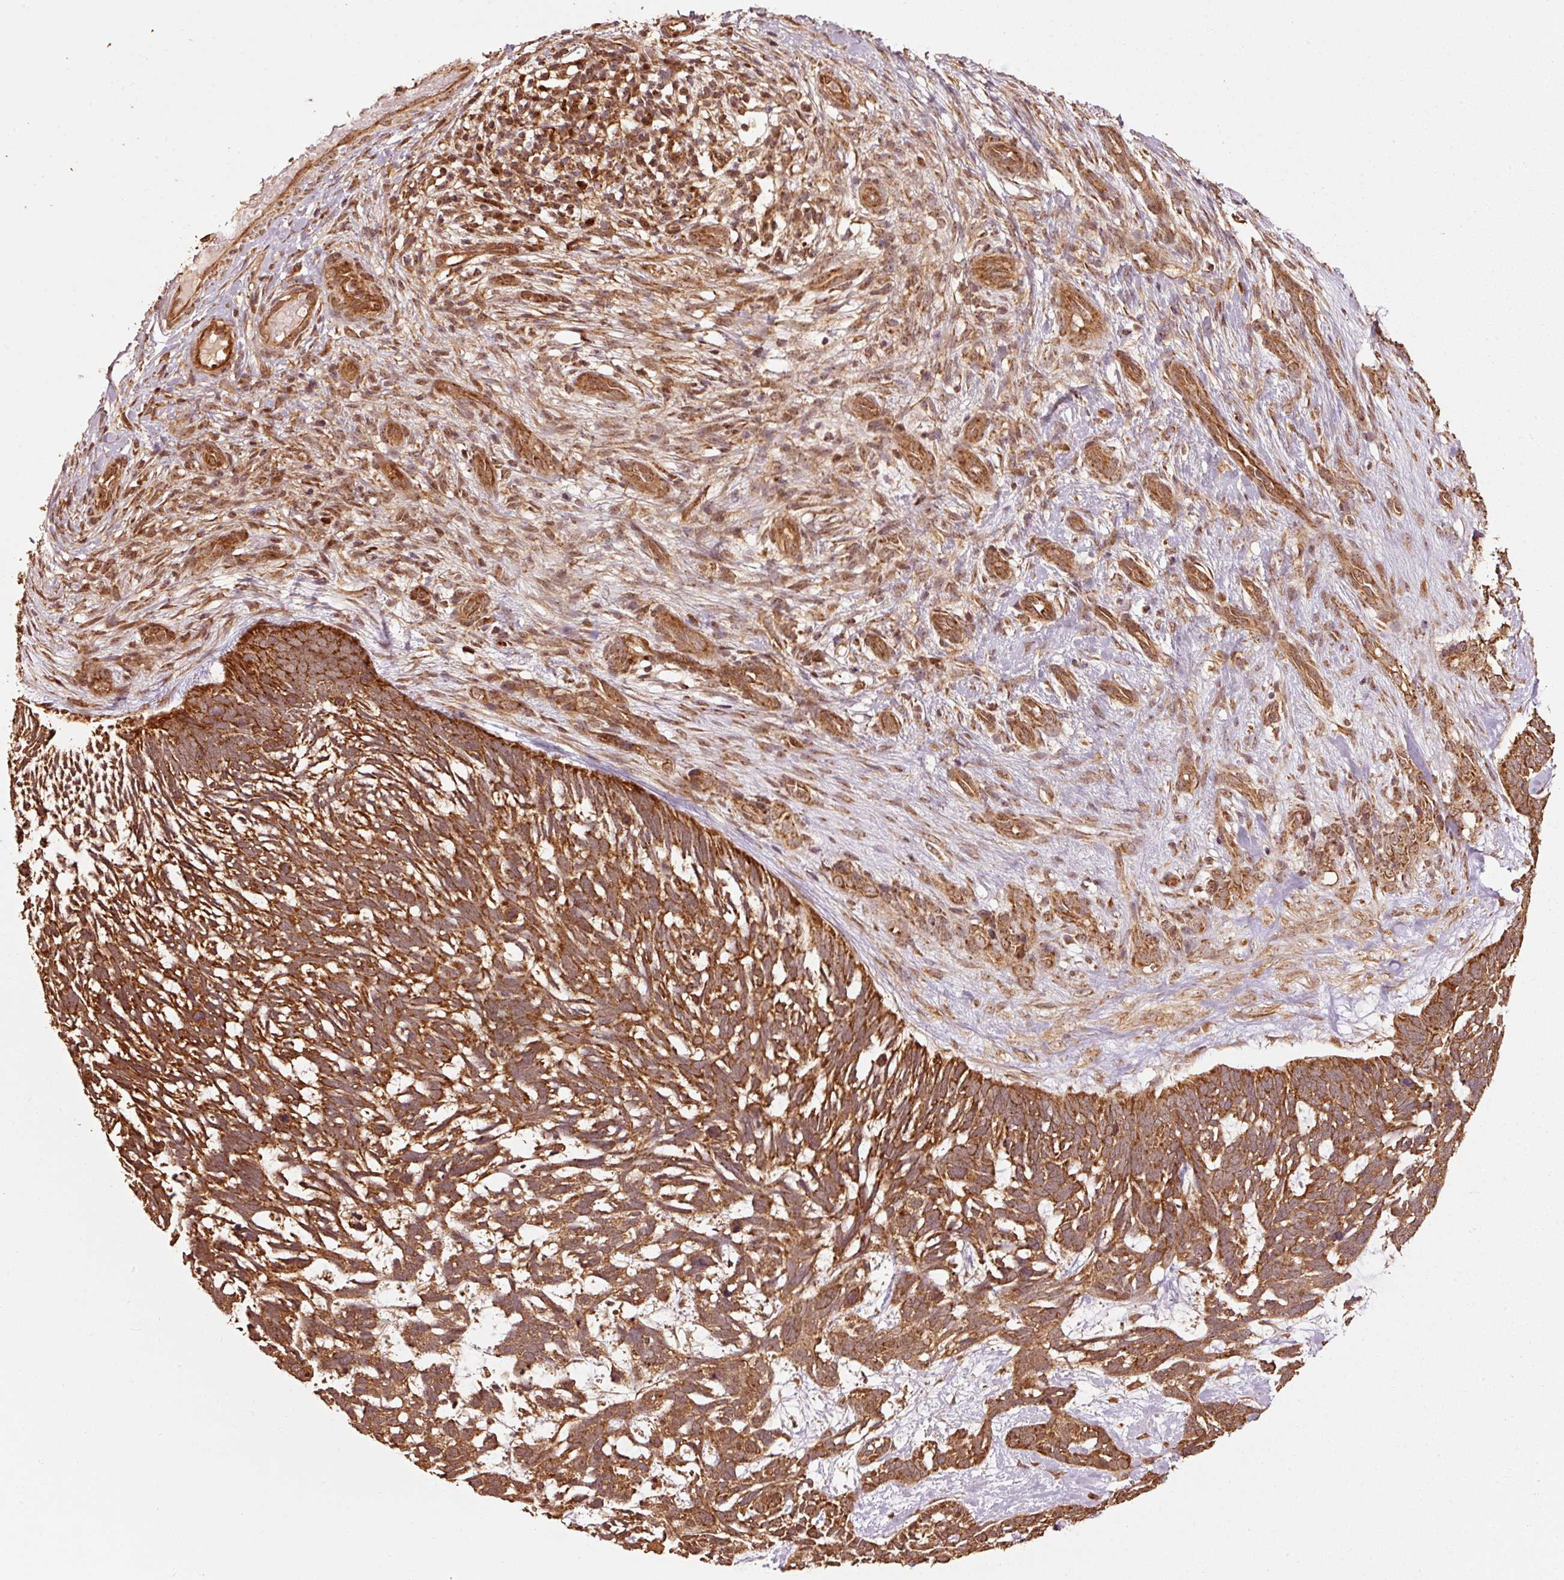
{"staining": {"intensity": "strong", "quantity": ">75%", "location": "cytoplasmic/membranous"}, "tissue": "skin cancer", "cell_type": "Tumor cells", "image_type": "cancer", "snomed": [{"axis": "morphology", "description": "Basal cell carcinoma"}, {"axis": "topography", "description": "Skin"}], "caption": "Skin cancer was stained to show a protein in brown. There is high levels of strong cytoplasmic/membranous staining in approximately >75% of tumor cells.", "gene": "MRPL16", "patient": {"sex": "male", "age": 88}}